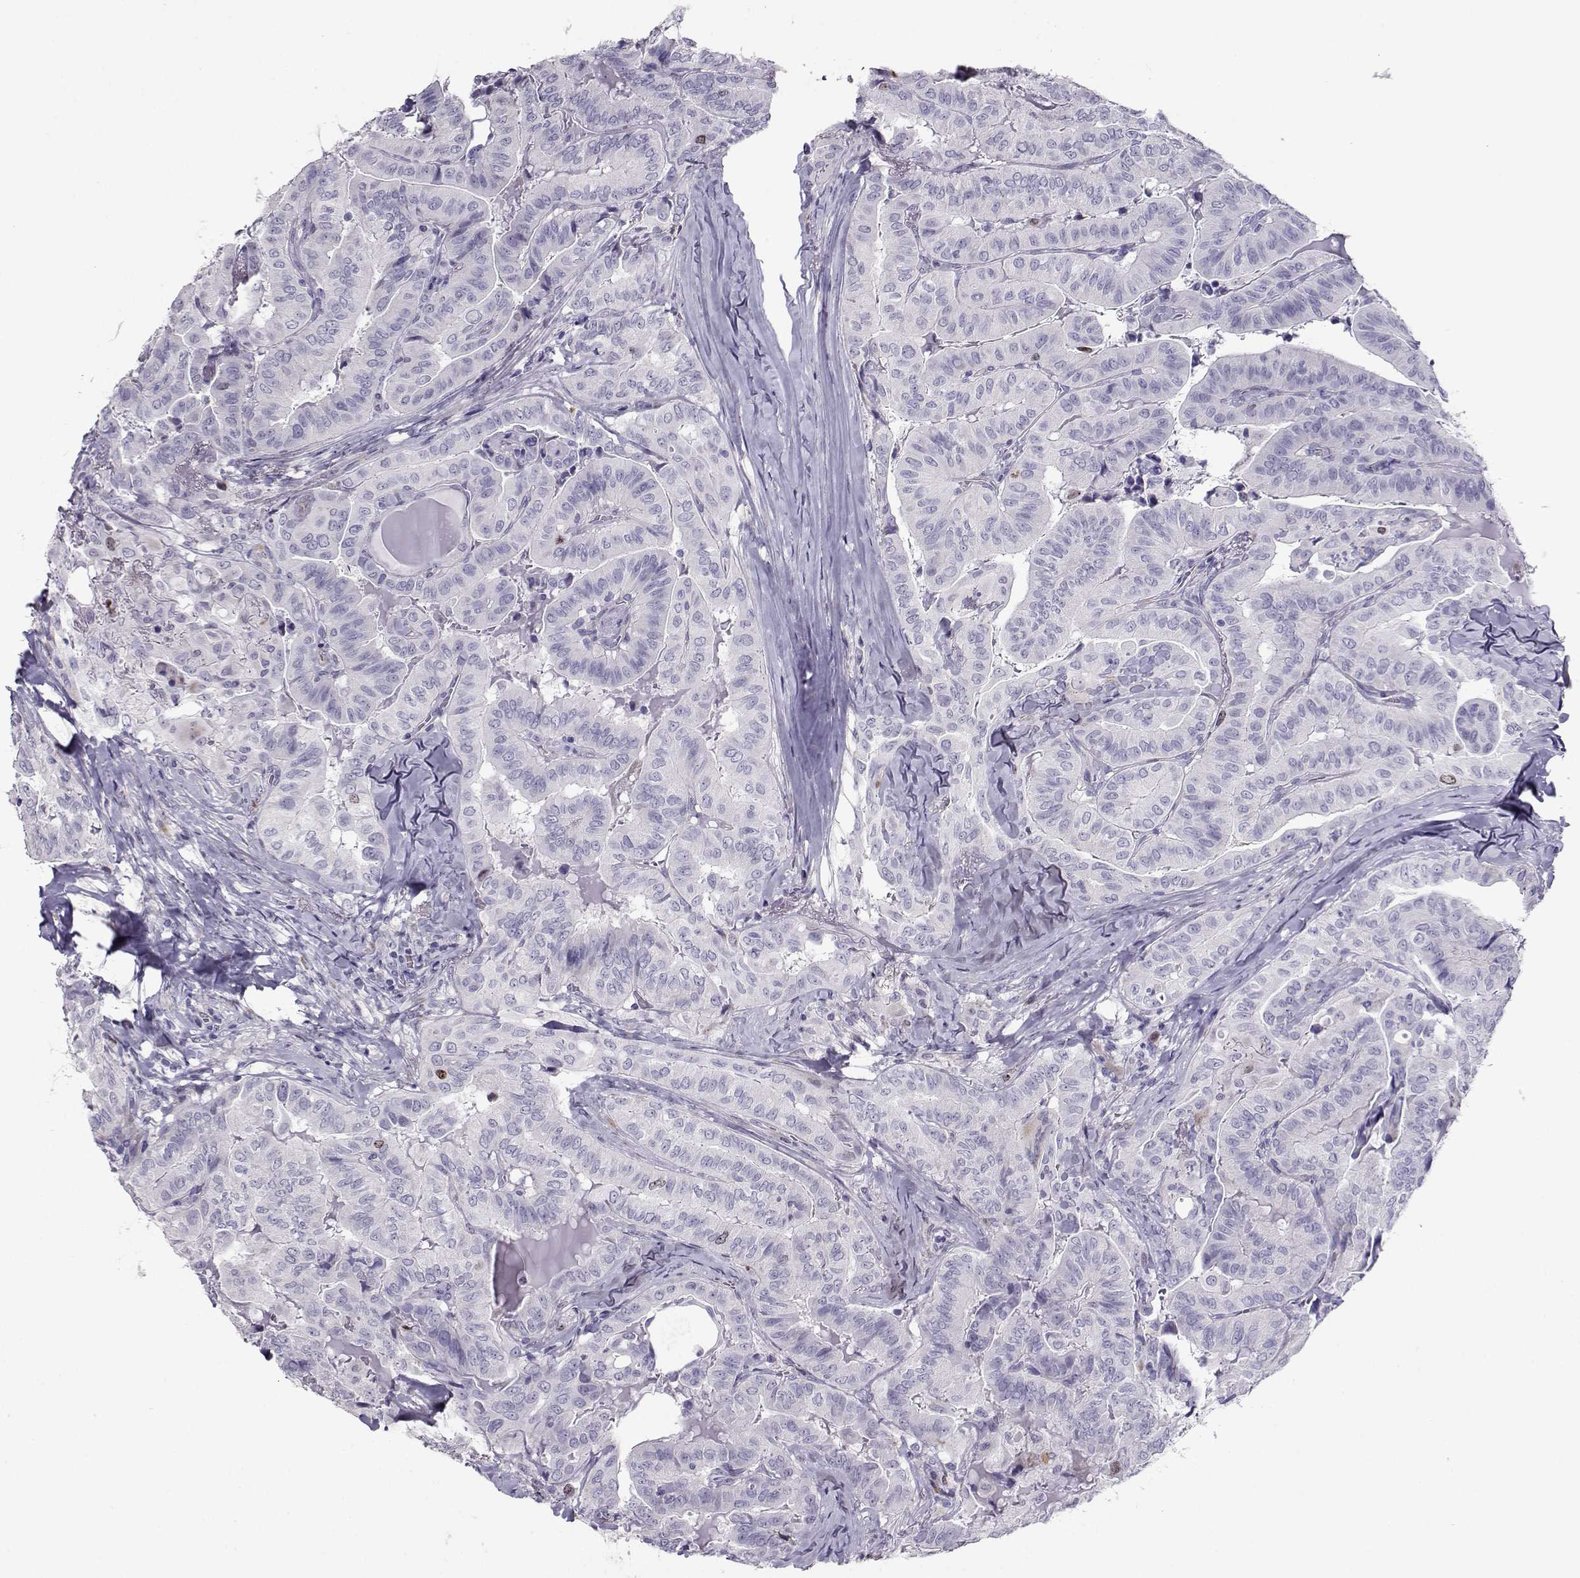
{"staining": {"intensity": "negative", "quantity": "none", "location": "none"}, "tissue": "thyroid cancer", "cell_type": "Tumor cells", "image_type": "cancer", "snomed": [{"axis": "morphology", "description": "Papillary adenocarcinoma, NOS"}, {"axis": "topography", "description": "Thyroid gland"}], "caption": "Immunohistochemistry image of neoplastic tissue: thyroid papillary adenocarcinoma stained with DAB (3,3'-diaminobenzidine) demonstrates no significant protein positivity in tumor cells.", "gene": "NPW", "patient": {"sex": "female", "age": 68}}